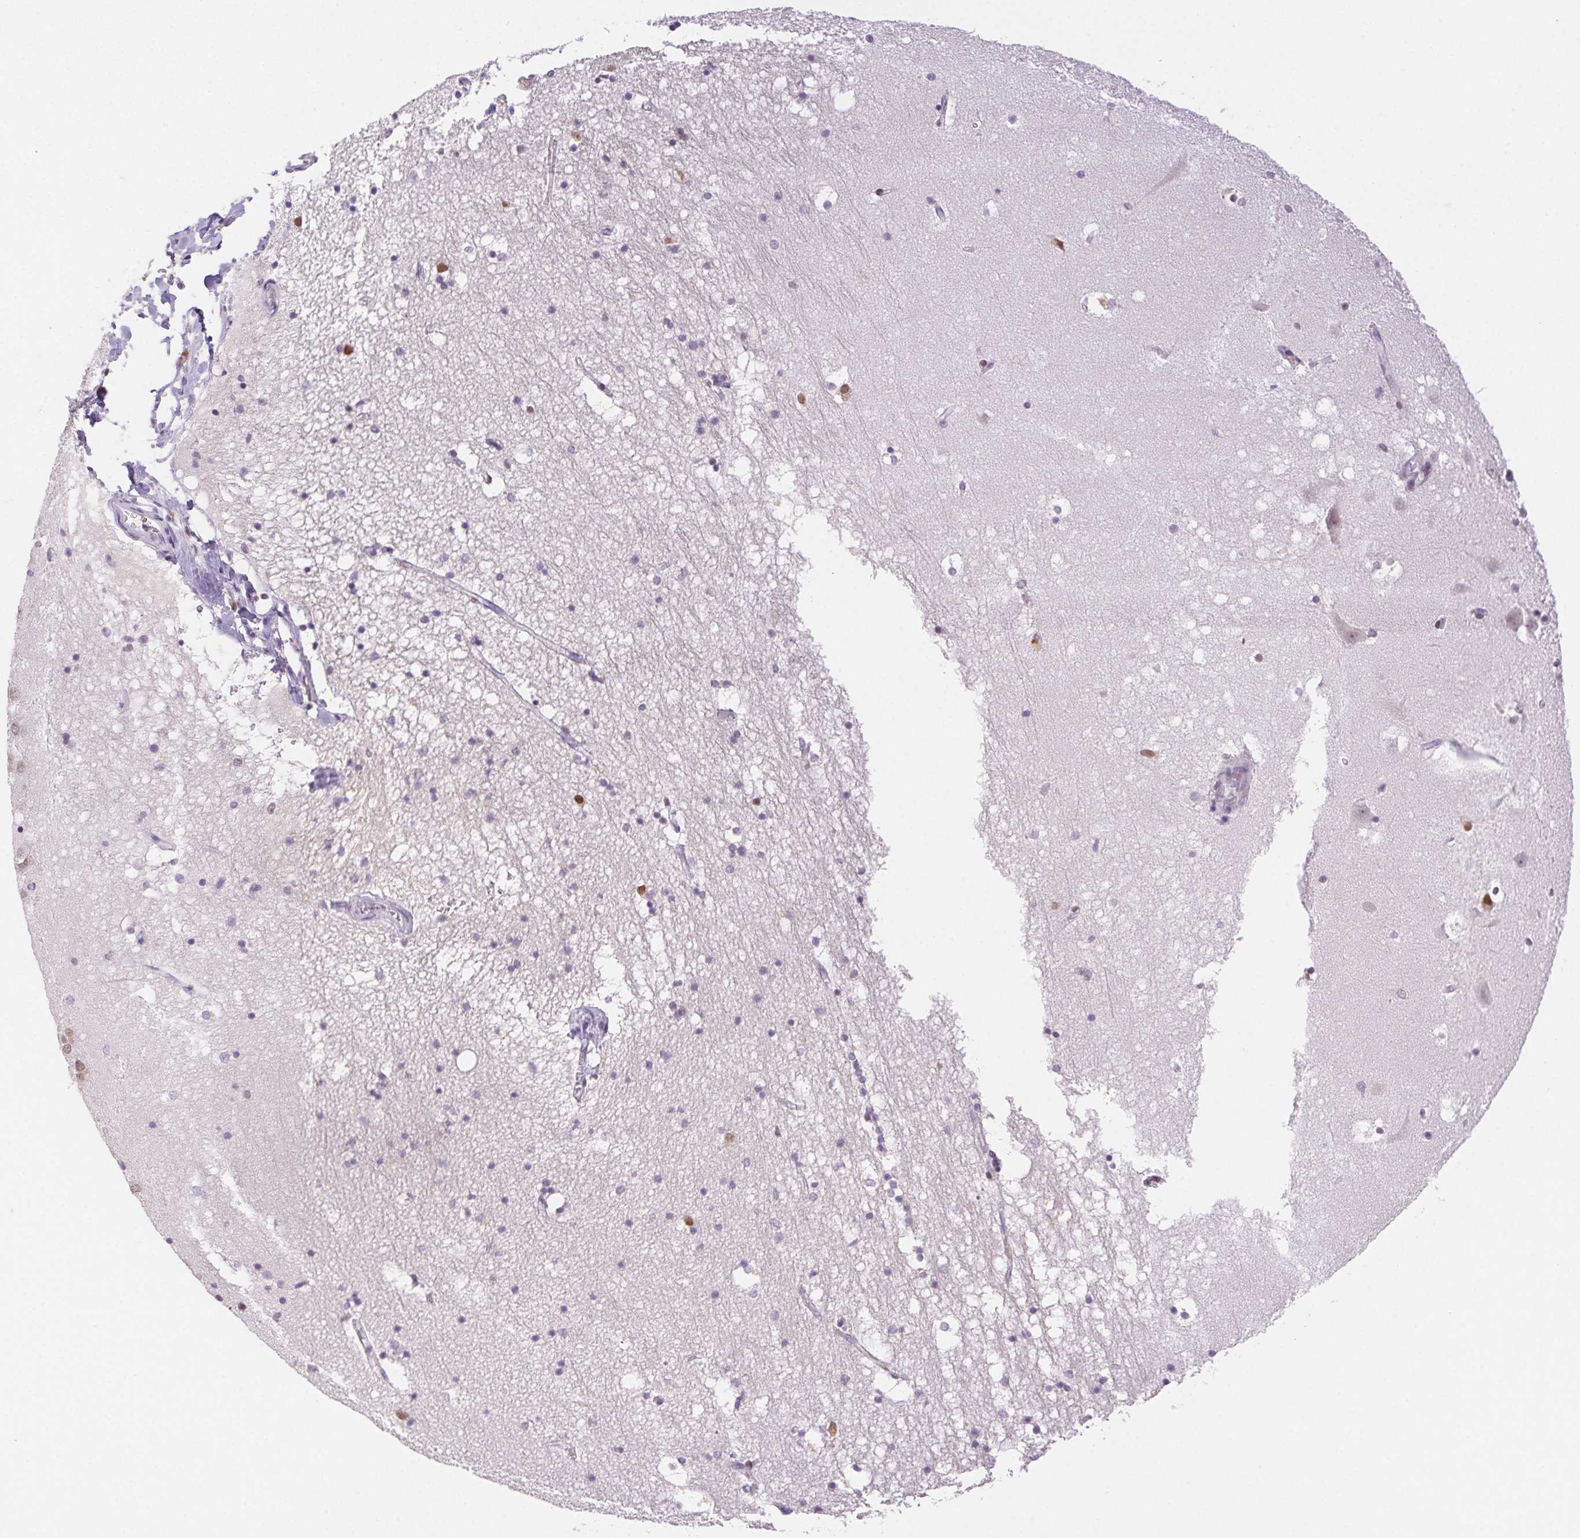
{"staining": {"intensity": "moderate", "quantity": "<25%", "location": "nuclear"}, "tissue": "hippocampus", "cell_type": "Glial cells", "image_type": "normal", "snomed": [{"axis": "morphology", "description": "Normal tissue, NOS"}, {"axis": "topography", "description": "Hippocampus"}], "caption": "Unremarkable hippocampus displays moderate nuclear expression in about <25% of glial cells, visualized by immunohistochemistry.", "gene": "H2AZ1", "patient": {"sex": "male", "age": 58}}